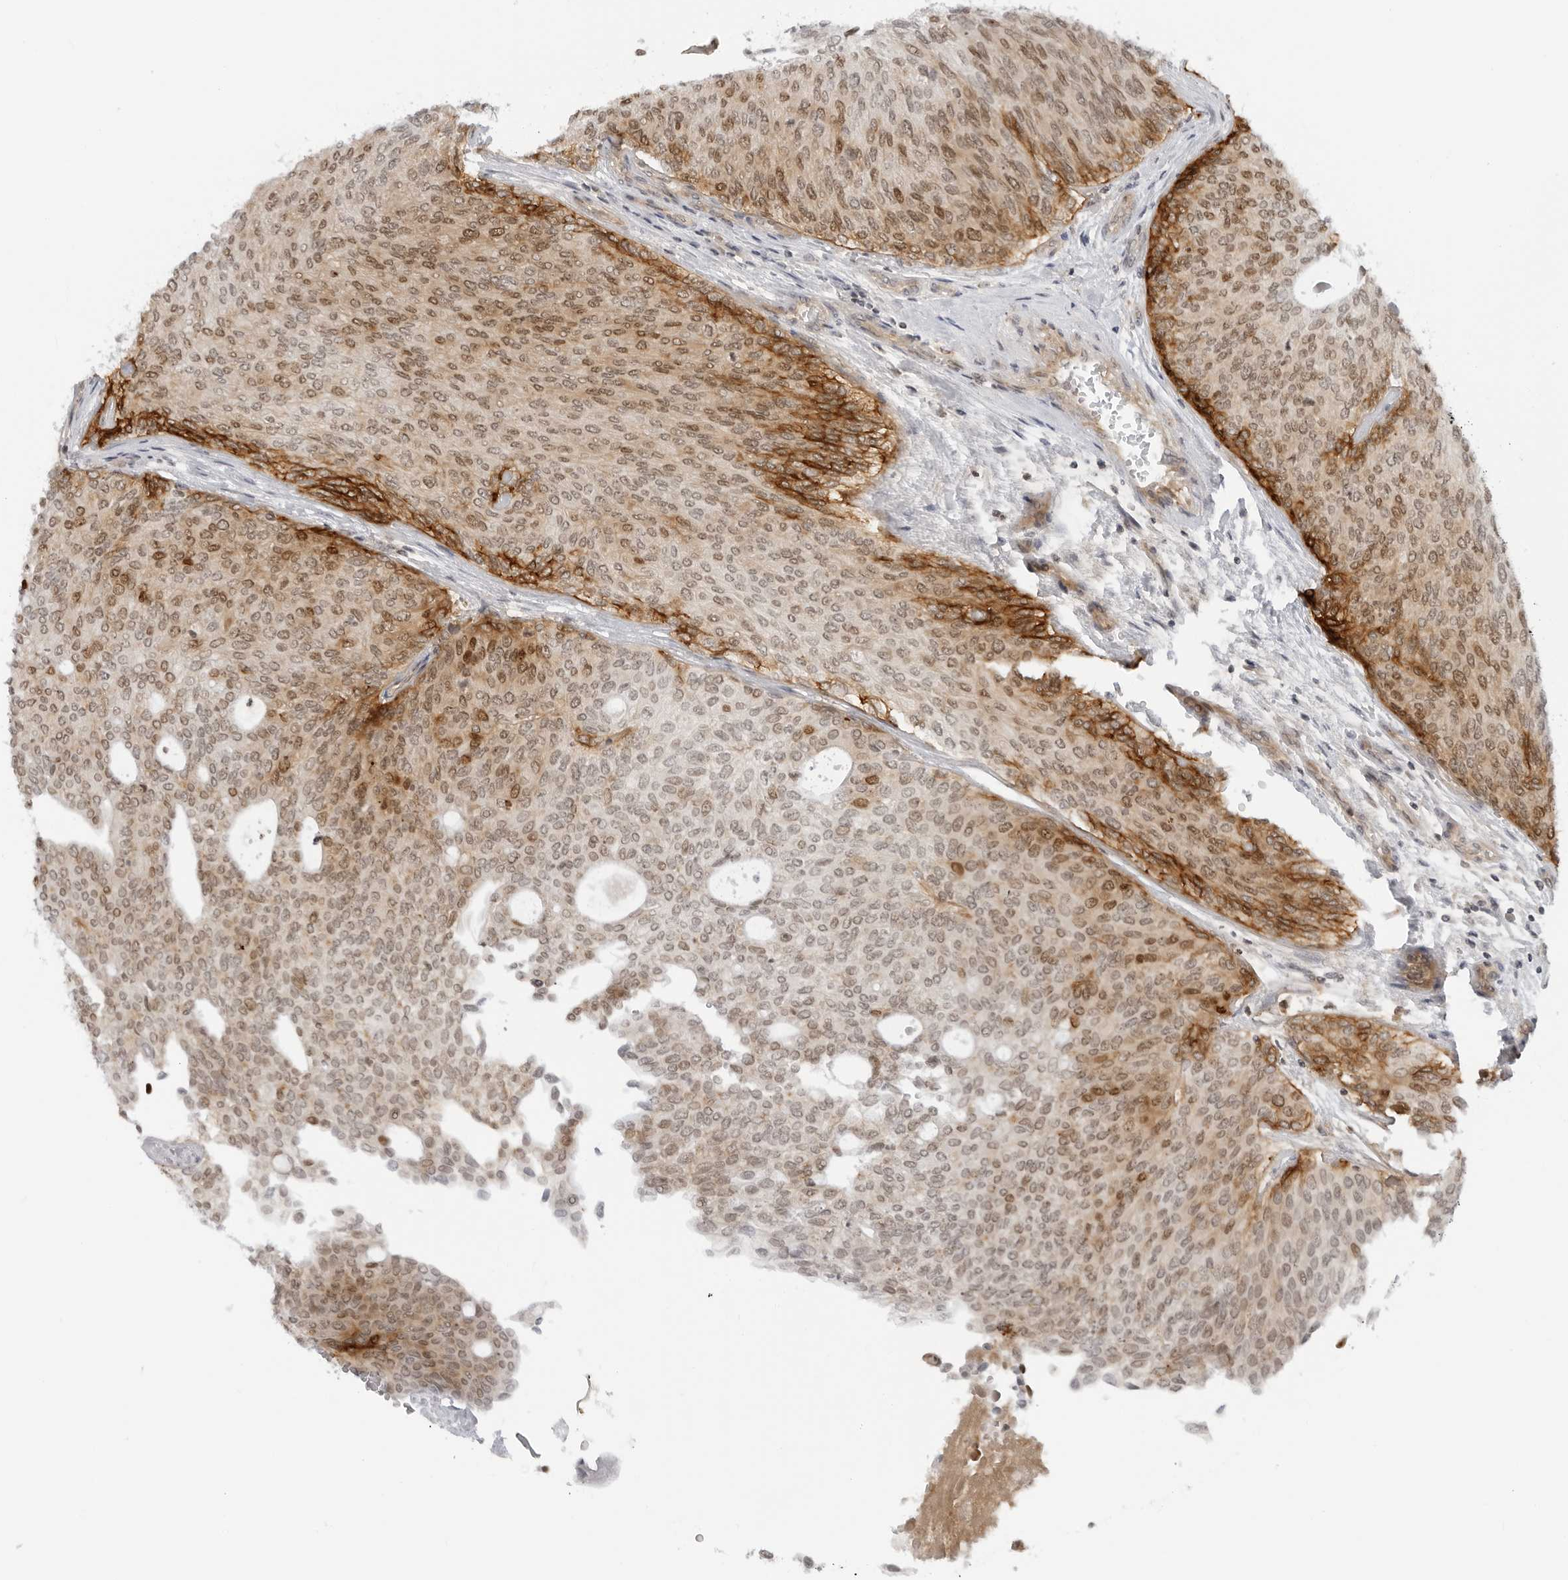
{"staining": {"intensity": "moderate", "quantity": ">75%", "location": "cytoplasmic/membranous,nuclear"}, "tissue": "urothelial cancer", "cell_type": "Tumor cells", "image_type": "cancer", "snomed": [{"axis": "morphology", "description": "Urothelial carcinoma, Low grade"}, {"axis": "topography", "description": "Urinary bladder"}], "caption": "This is an image of immunohistochemistry staining of urothelial cancer, which shows moderate expression in the cytoplasmic/membranous and nuclear of tumor cells.", "gene": "SUGCT", "patient": {"sex": "female", "age": 79}}